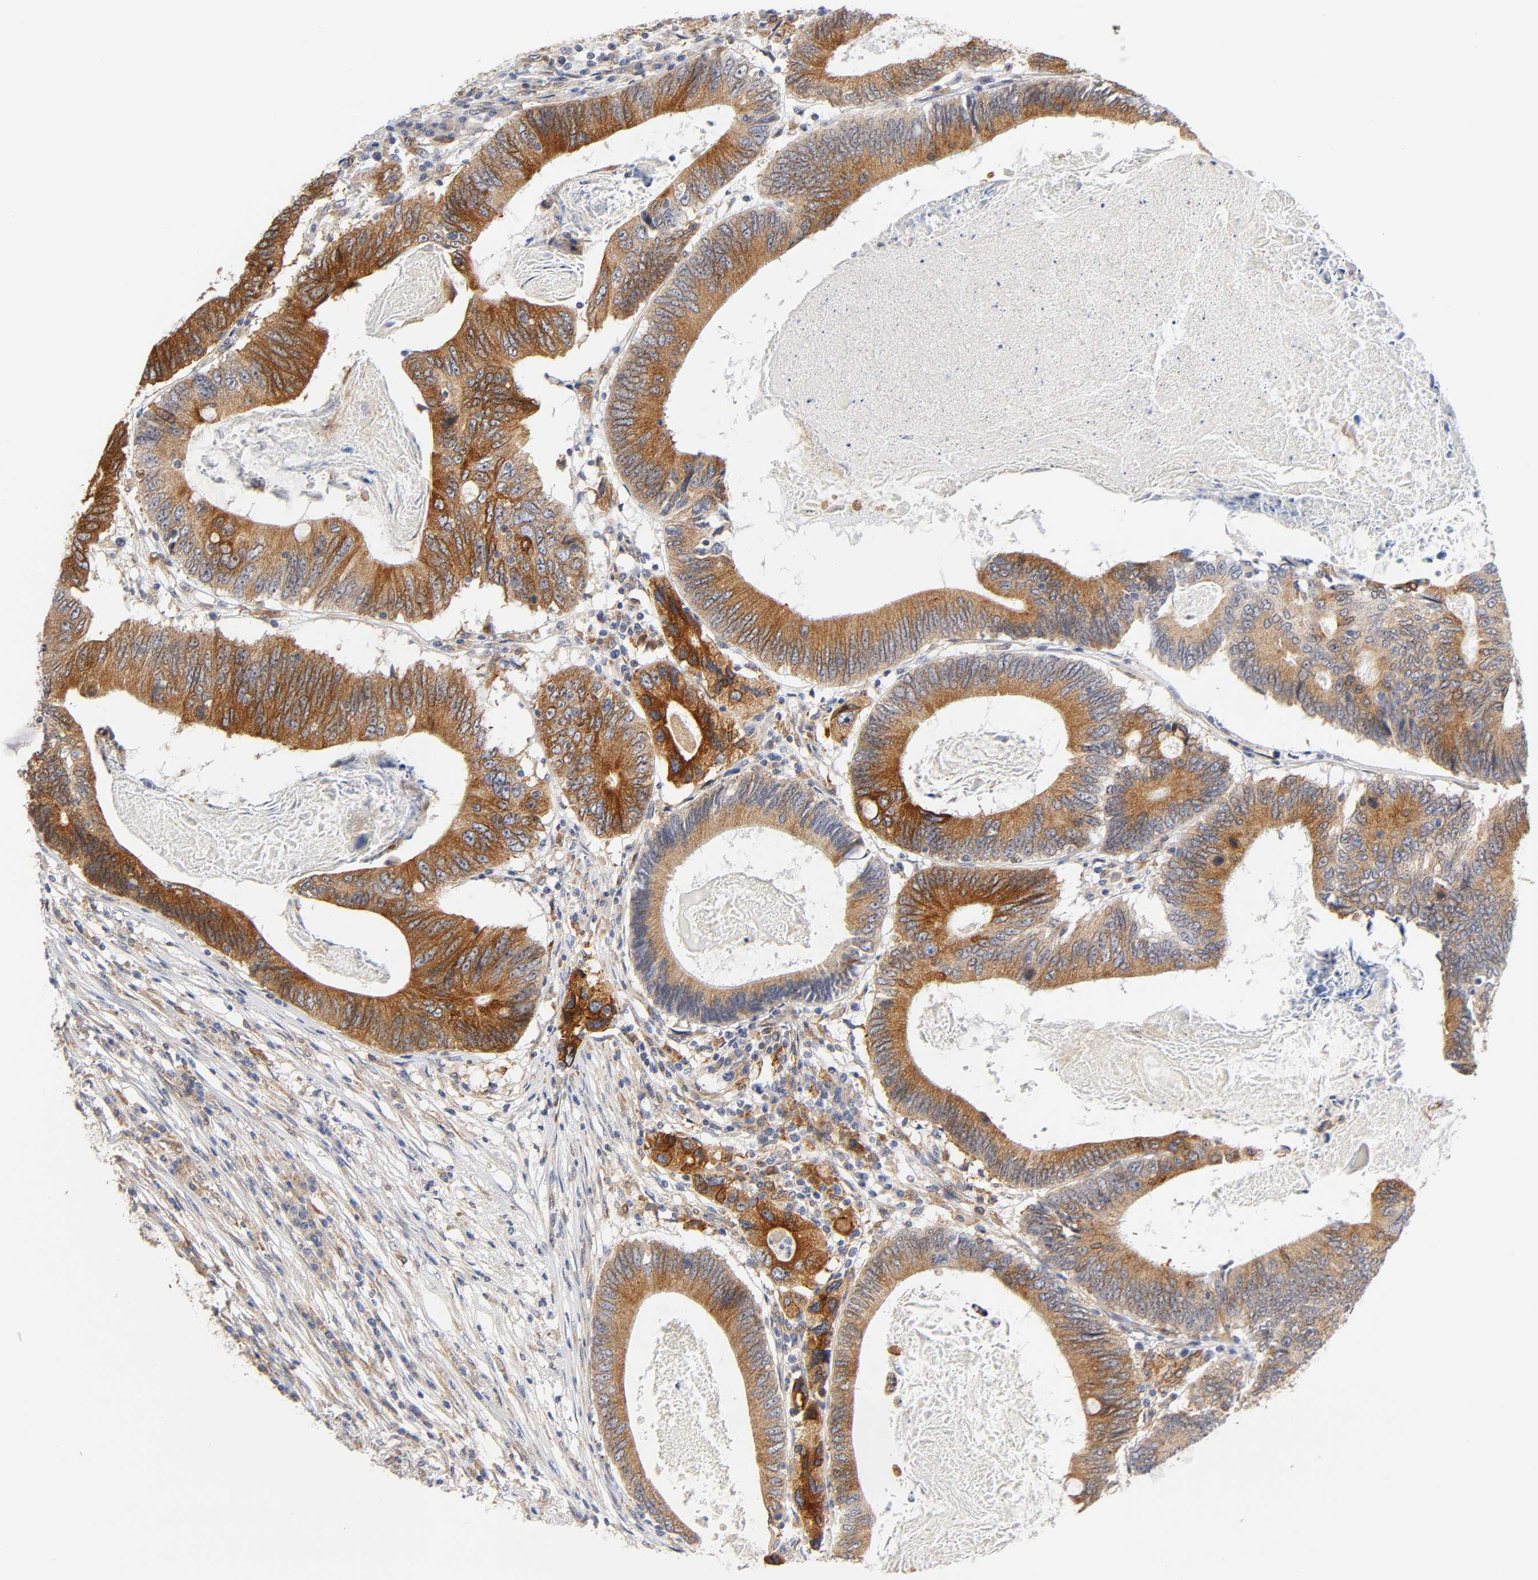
{"staining": {"intensity": "strong", "quantity": ">75%", "location": "cytoplasmic/membranous"}, "tissue": "colorectal cancer", "cell_type": "Tumor cells", "image_type": "cancer", "snomed": [{"axis": "morphology", "description": "Adenocarcinoma, NOS"}, {"axis": "topography", "description": "Colon"}], "caption": "A photomicrograph of human colorectal adenocarcinoma stained for a protein displays strong cytoplasmic/membranous brown staining in tumor cells. Using DAB (3,3'-diaminobenzidine) (brown) and hematoxylin (blue) stains, captured at high magnification using brightfield microscopy.", "gene": "POR", "patient": {"sex": "female", "age": 78}}